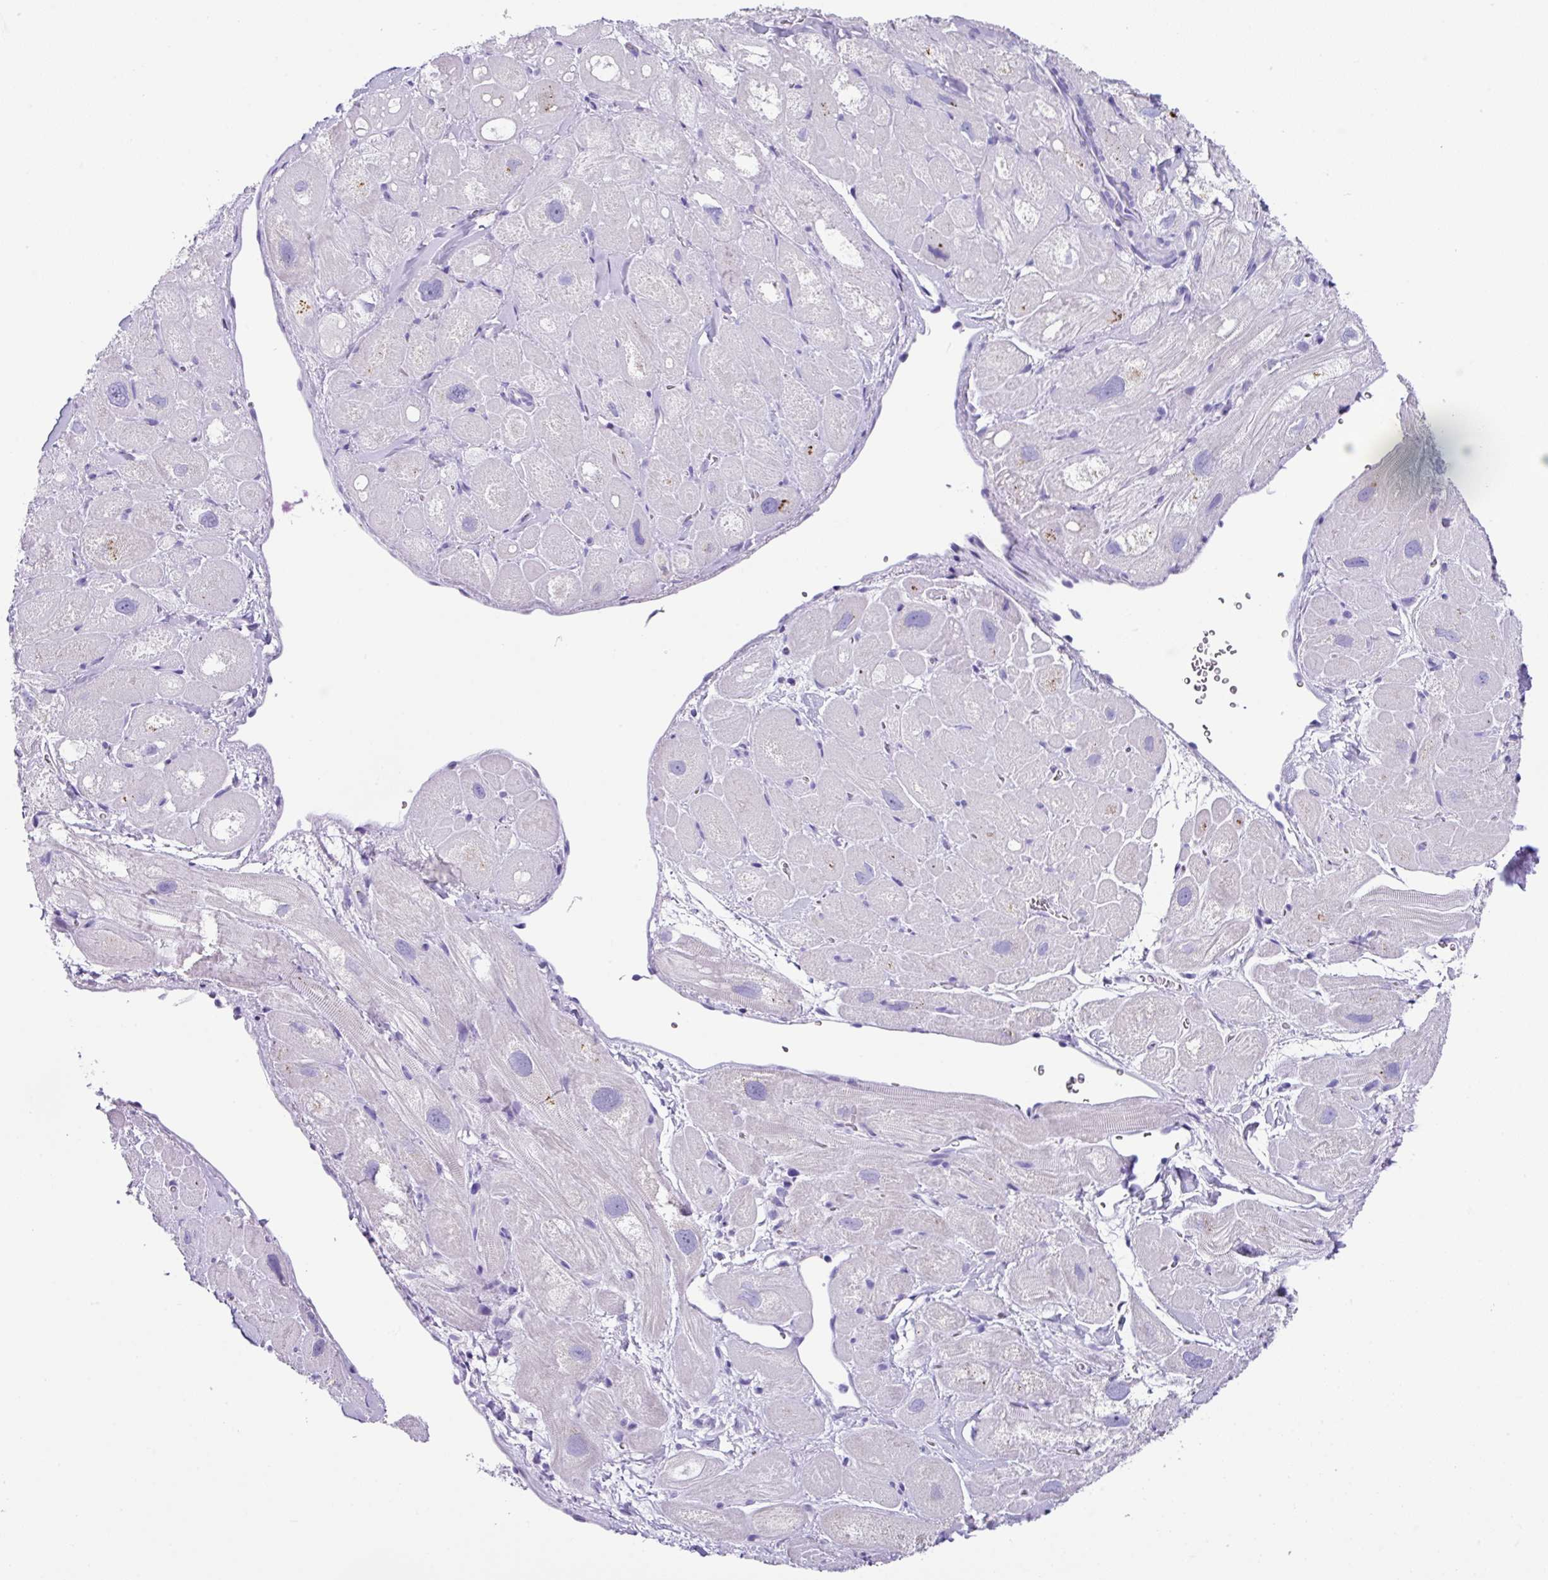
{"staining": {"intensity": "negative", "quantity": "none", "location": "none"}, "tissue": "heart muscle", "cell_type": "Cardiomyocytes", "image_type": "normal", "snomed": [{"axis": "morphology", "description": "Normal tissue, NOS"}, {"axis": "topography", "description": "Heart"}], "caption": "Heart muscle was stained to show a protein in brown. There is no significant staining in cardiomyocytes. (Brightfield microscopy of DAB IHC at high magnification).", "gene": "ZG16", "patient": {"sex": "male", "age": 49}}